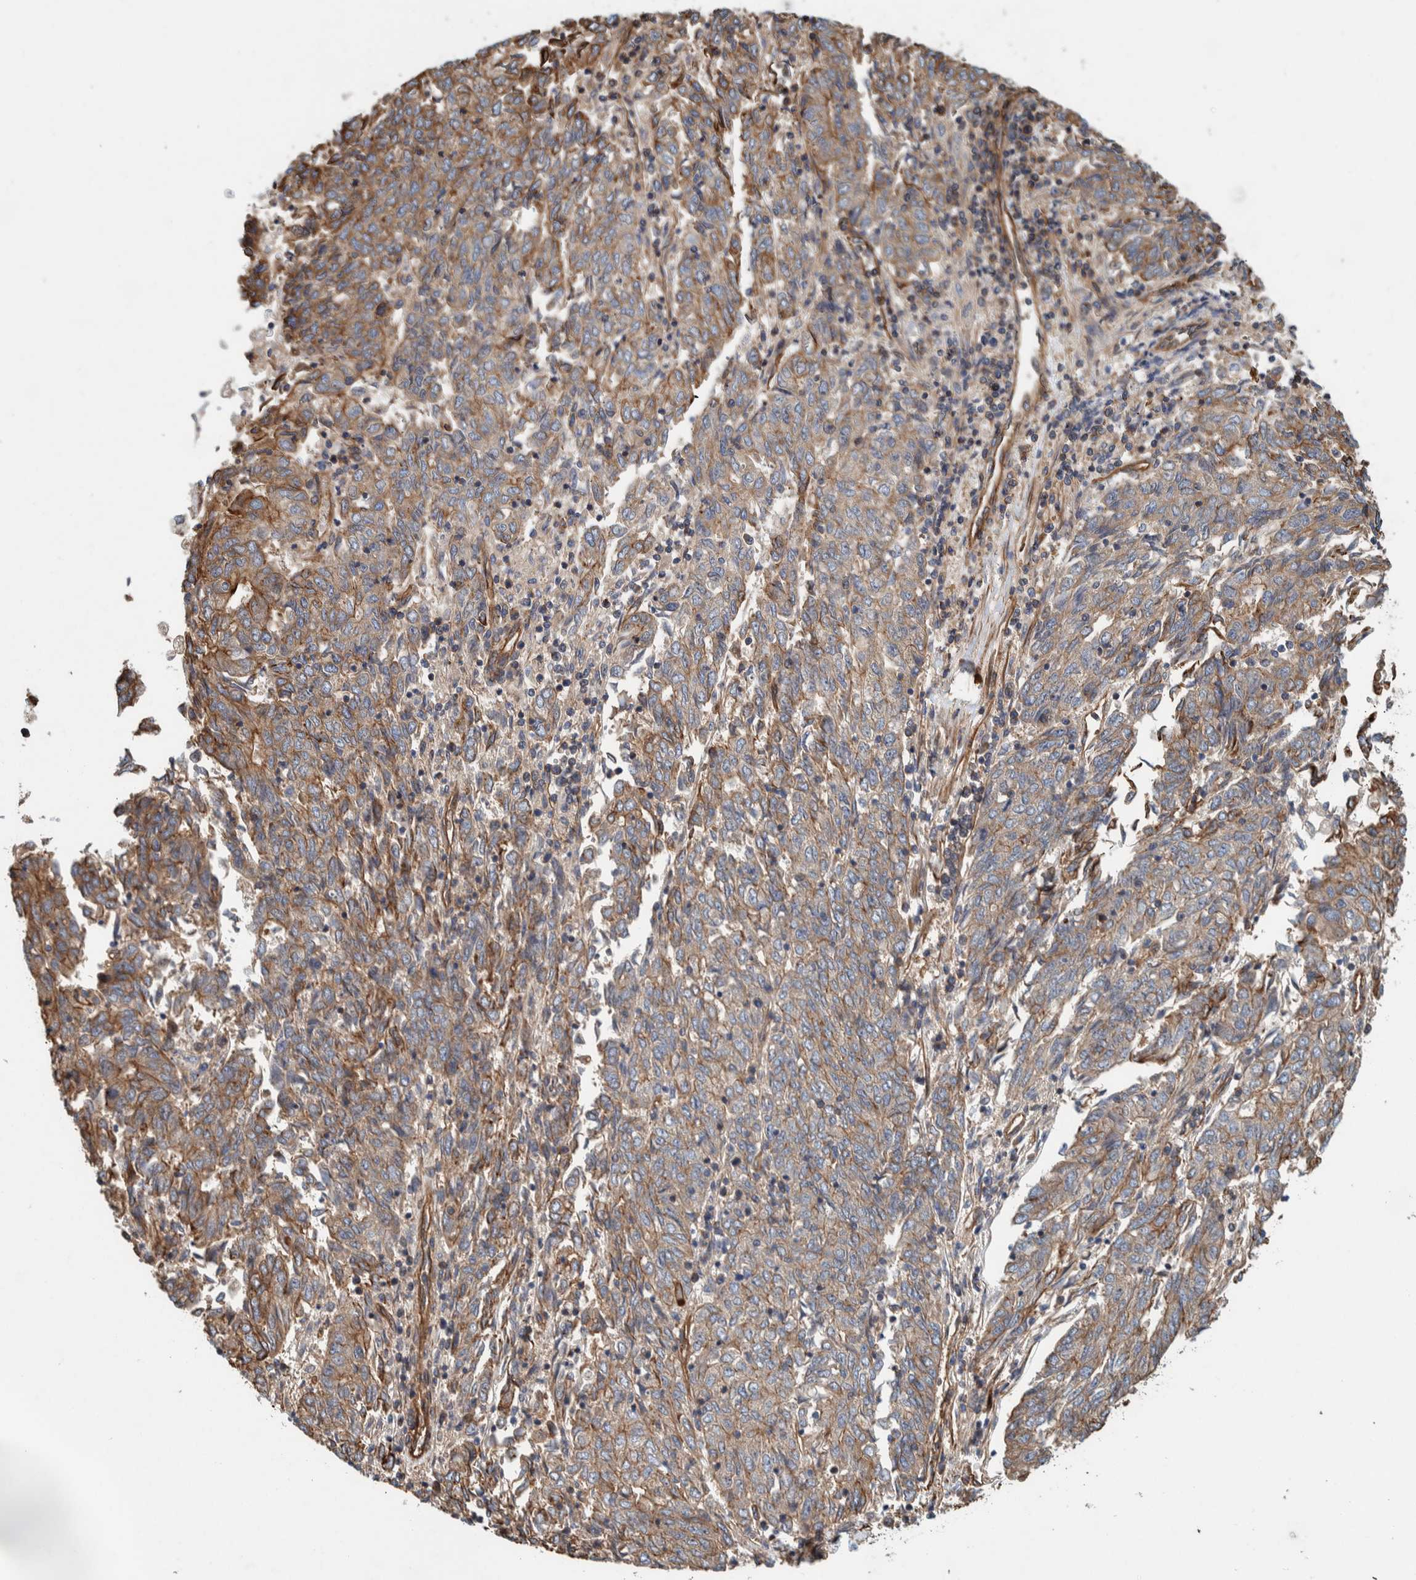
{"staining": {"intensity": "moderate", "quantity": "<25%", "location": "cytoplasmic/membranous"}, "tissue": "endometrial cancer", "cell_type": "Tumor cells", "image_type": "cancer", "snomed": [{"axis": "morphology", "description": "Adenocarcinoma, NOS"}, {"axis": "topography", "description": "Endometrium"}], "caption": "Adenocarcinoma (endometrial) tissue demonstrates moderate cytoplasmic/membranous expression in about <25% of tumor cells Using DAB (brown) and hematoxylin (blue) stains, captured at high magnification using brightfield microscopy.", "gene": "PKD1L1", "patient": {"sex": "female", "age": 80}}